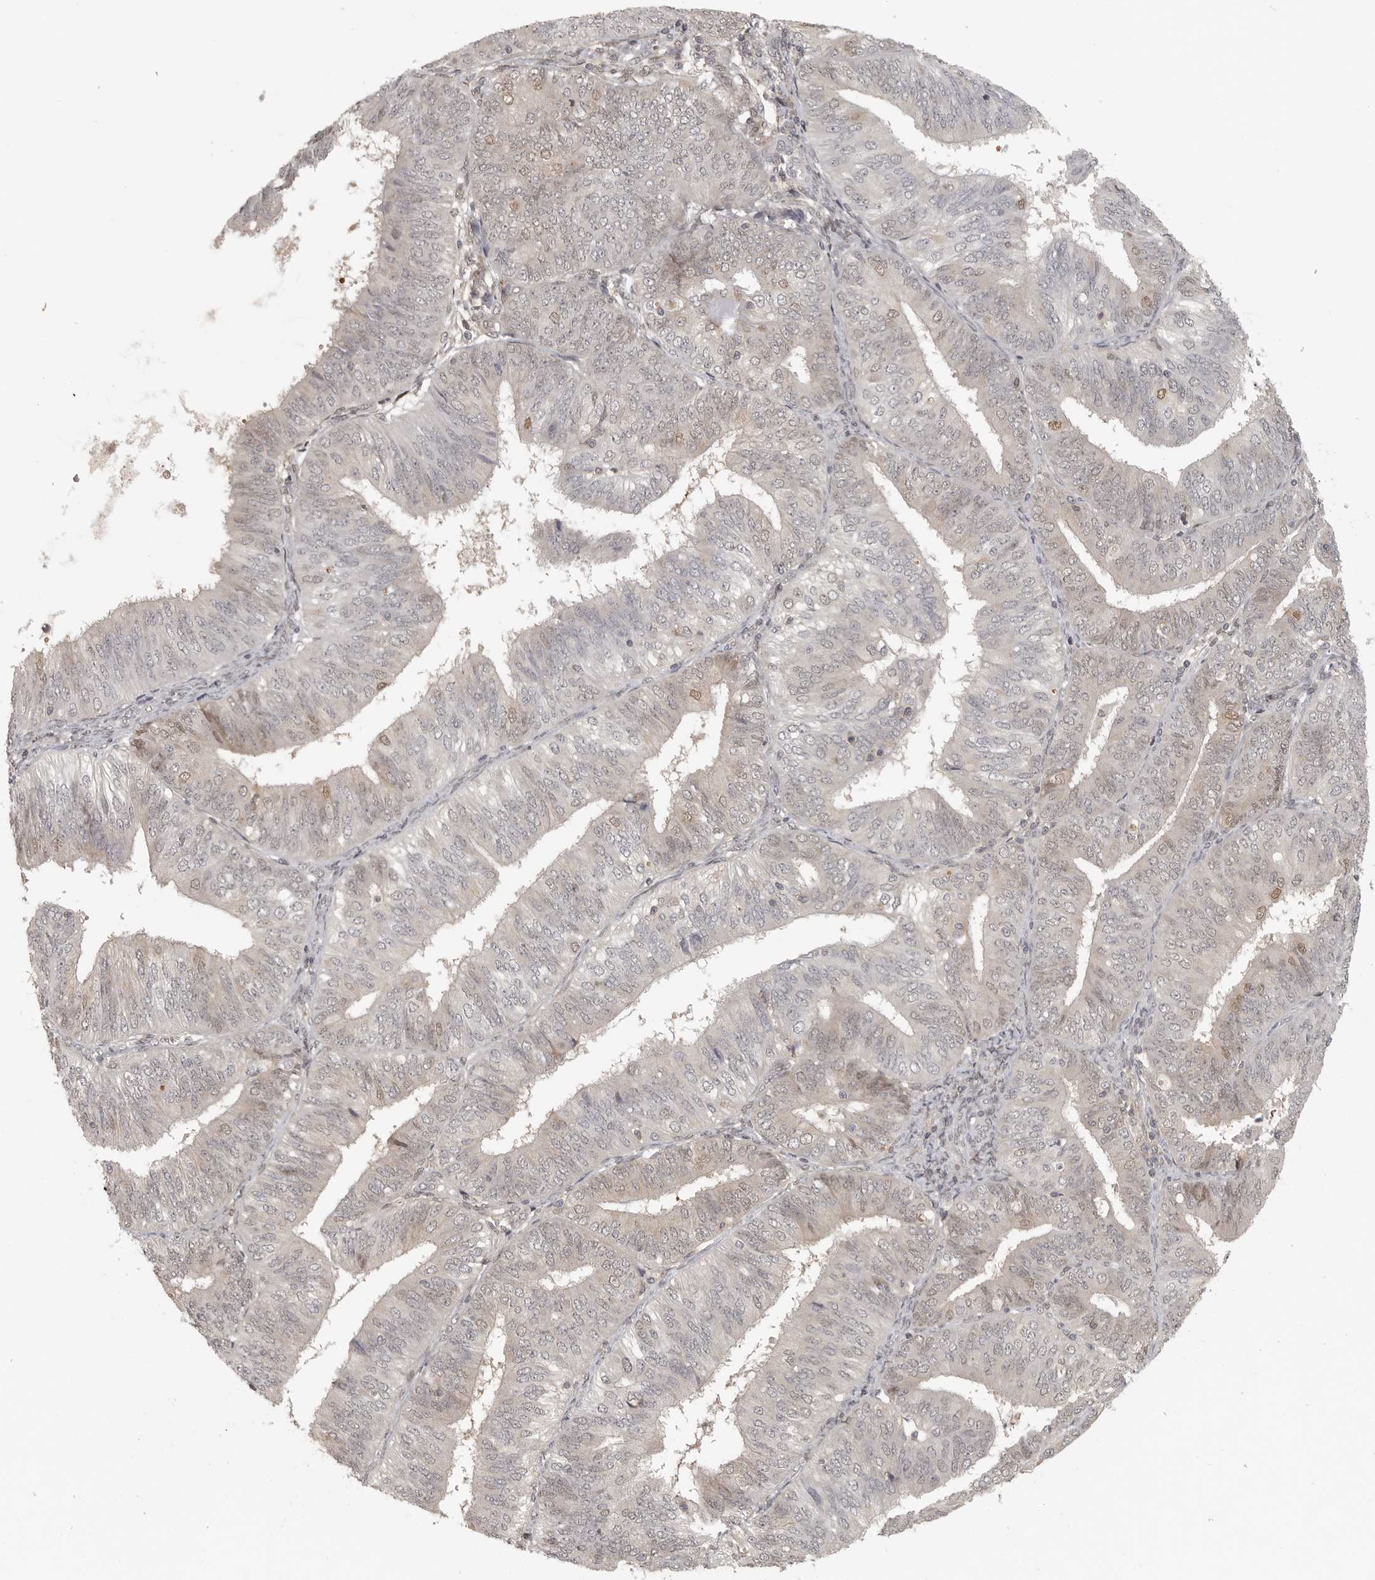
{"staining": {"intensity": "weak", "quantity": "25%-75%", "location": "nuclear"}, "tissue": "endometrial cancer", "cell_type": "Tumor cells", "image_type": "cancer", "snomed": [{"axis": "morphology", "description": "Adenocarcinoma, NOS"}, {"axis": "topography", "description": "Endometrium"}], "caption": "High-power microscopy captured an immunohistochemistry (IHC) image of endometrial cancer, revealing weak nuclear positivity in about 25%-75% of tumor cells.", "gene": "UROD", "patient": {"sex": "female", "age": 58}}